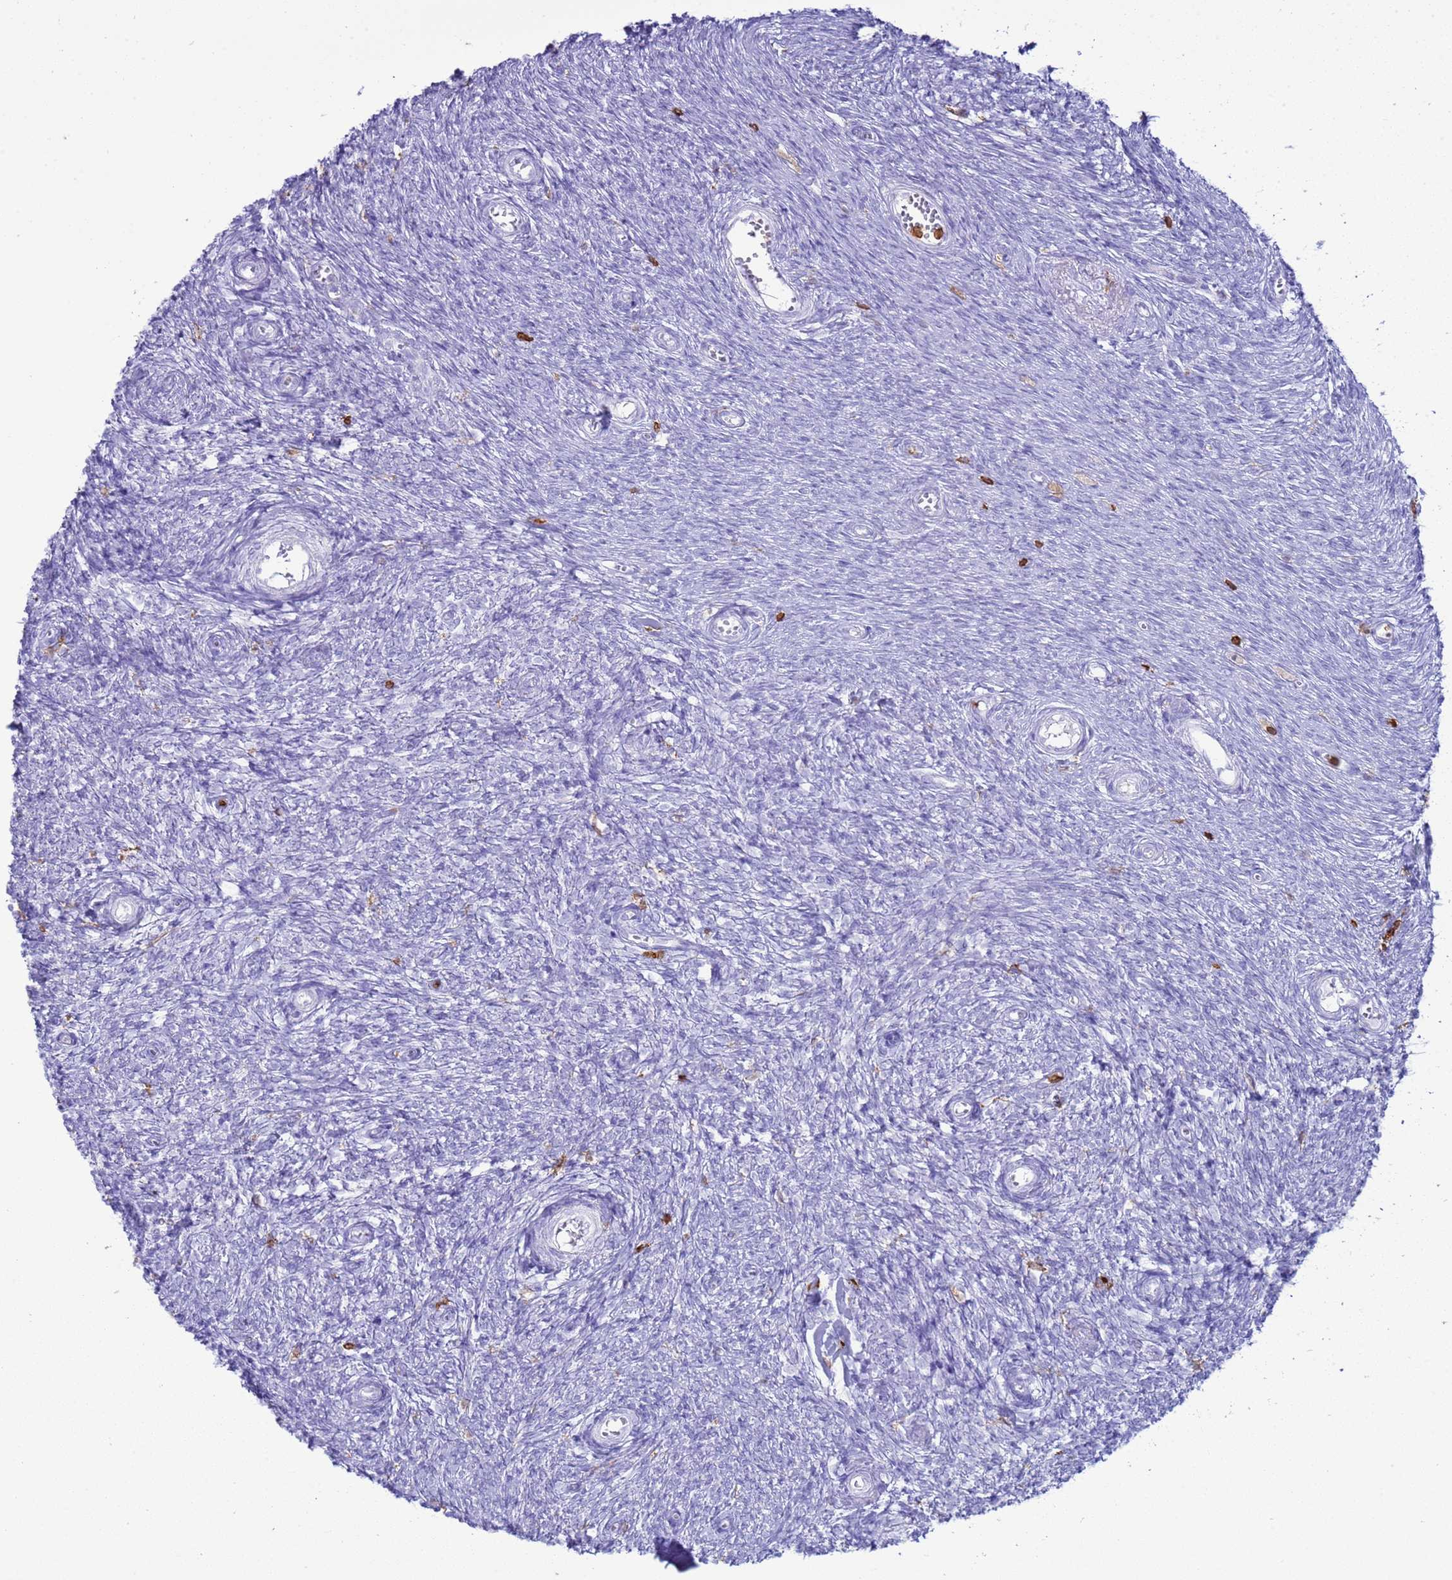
{"staining": {"intensity": "negative", "quantity": "none", "location": "none"}, "tissue": "ovary", "cell_type": "Ovarian stroma cells", "image_type": "normal", "snomed": [{"axis": "morphology", "description": "Normal tissue, NOS"}, {"axis": "topography", "description": "Ovary"}], "caption": "Immunohistochemical staining of unremarkable ovary reveals no significant expression in ovarian stroma cells. (DAB (3,3'-diaminobenzidine) immunohistochemistry (IHC), high magnification).", "gene": "IRF5", "patient": {"sex": "female", "age": 44}}